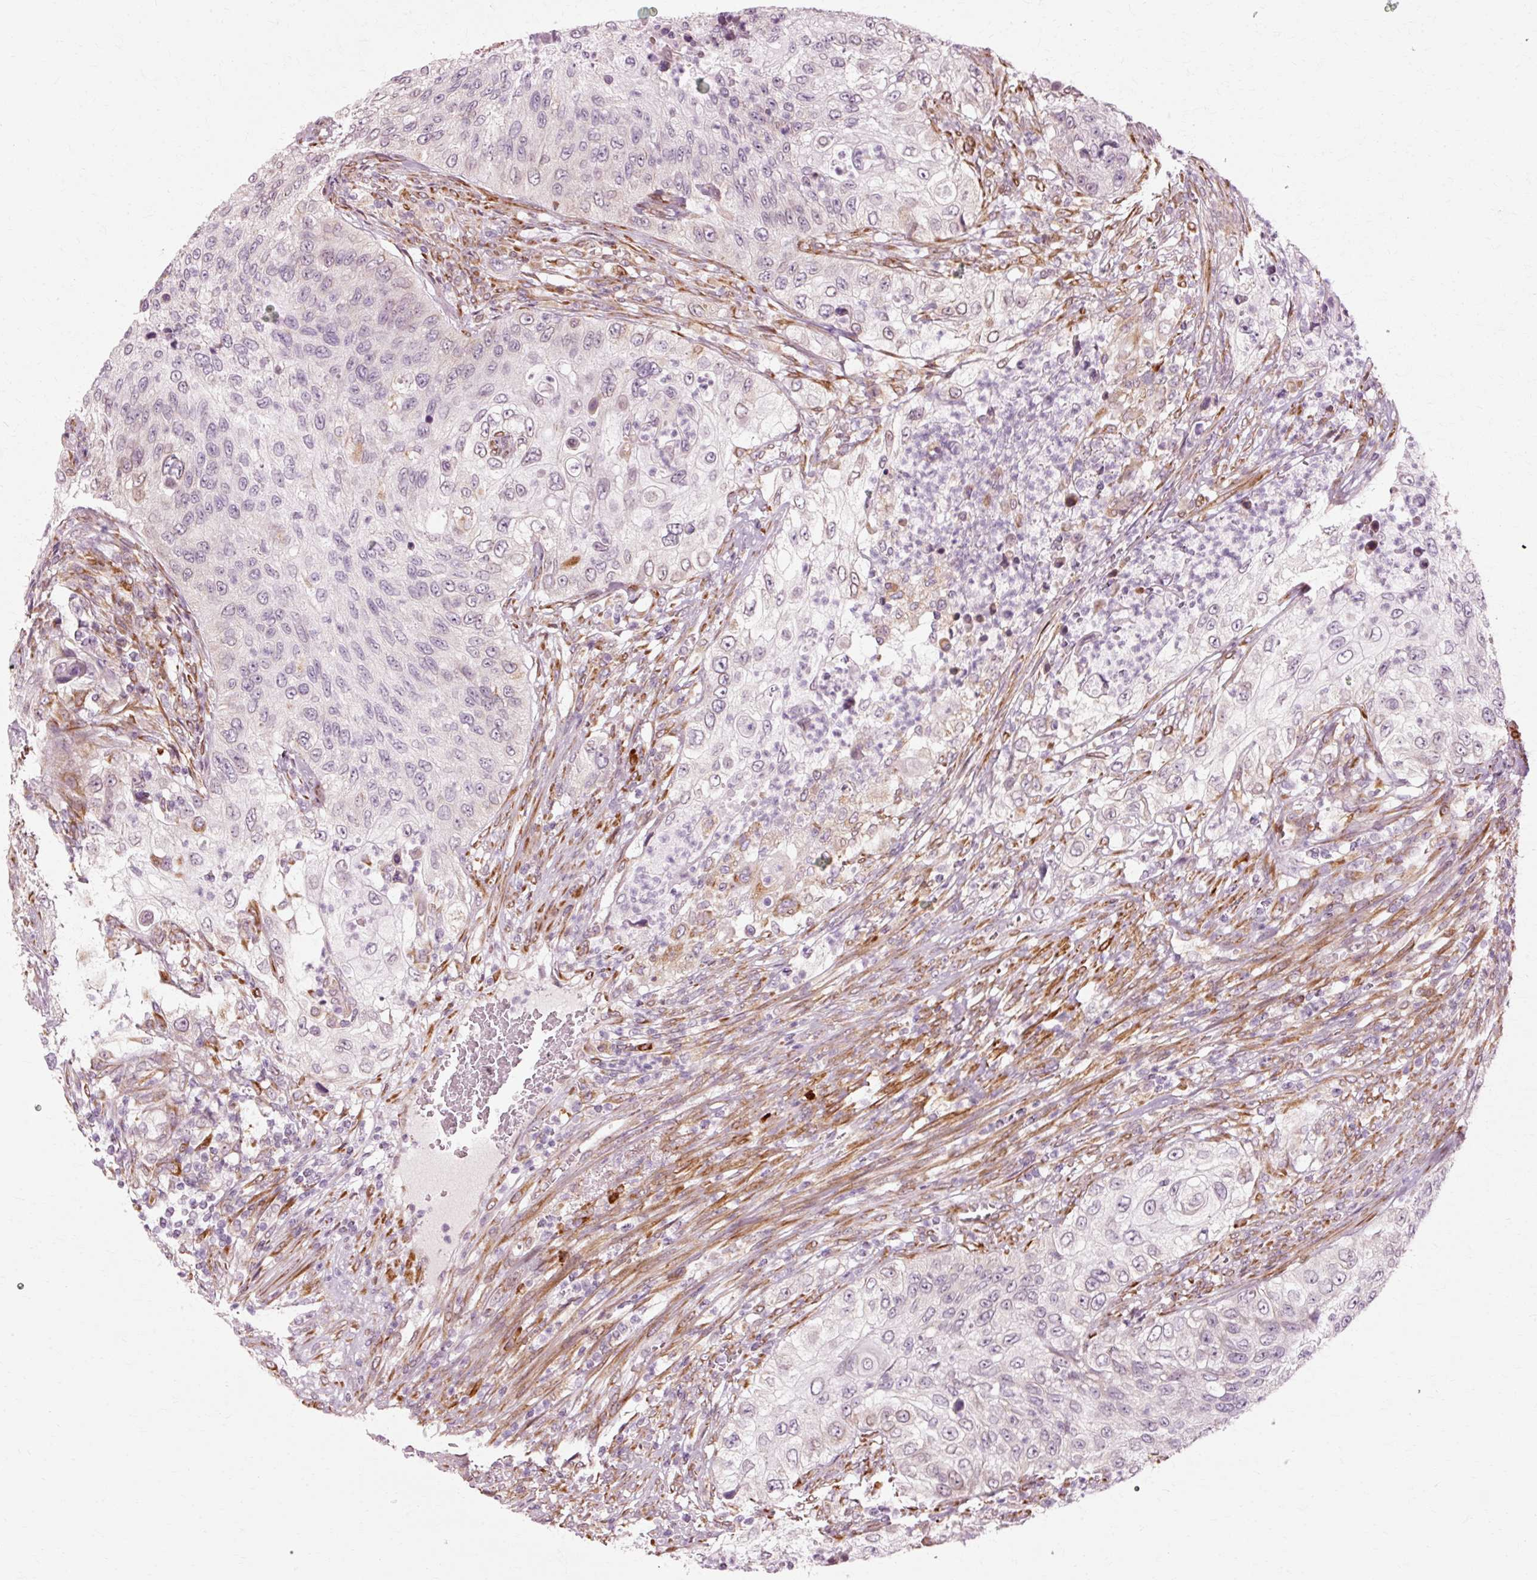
{"staining": {"intensity": "negative", "quantity": "none", "location": "none"}, "tissue": "urothelial cancer", "cell_type": "Tumor cells", "image_type": "cancer", "snomed": [{"axis": "morphology", "description": "Urothelial carcinoma, High grade"}, {"axis": "topography", "description": "Urinary bladder"}], "caption": "Tumor cells are negative for brown protein staining in urothelial cancer.", "gene": "RGPD5", "patient": {"sex": "female", "age": 60}}